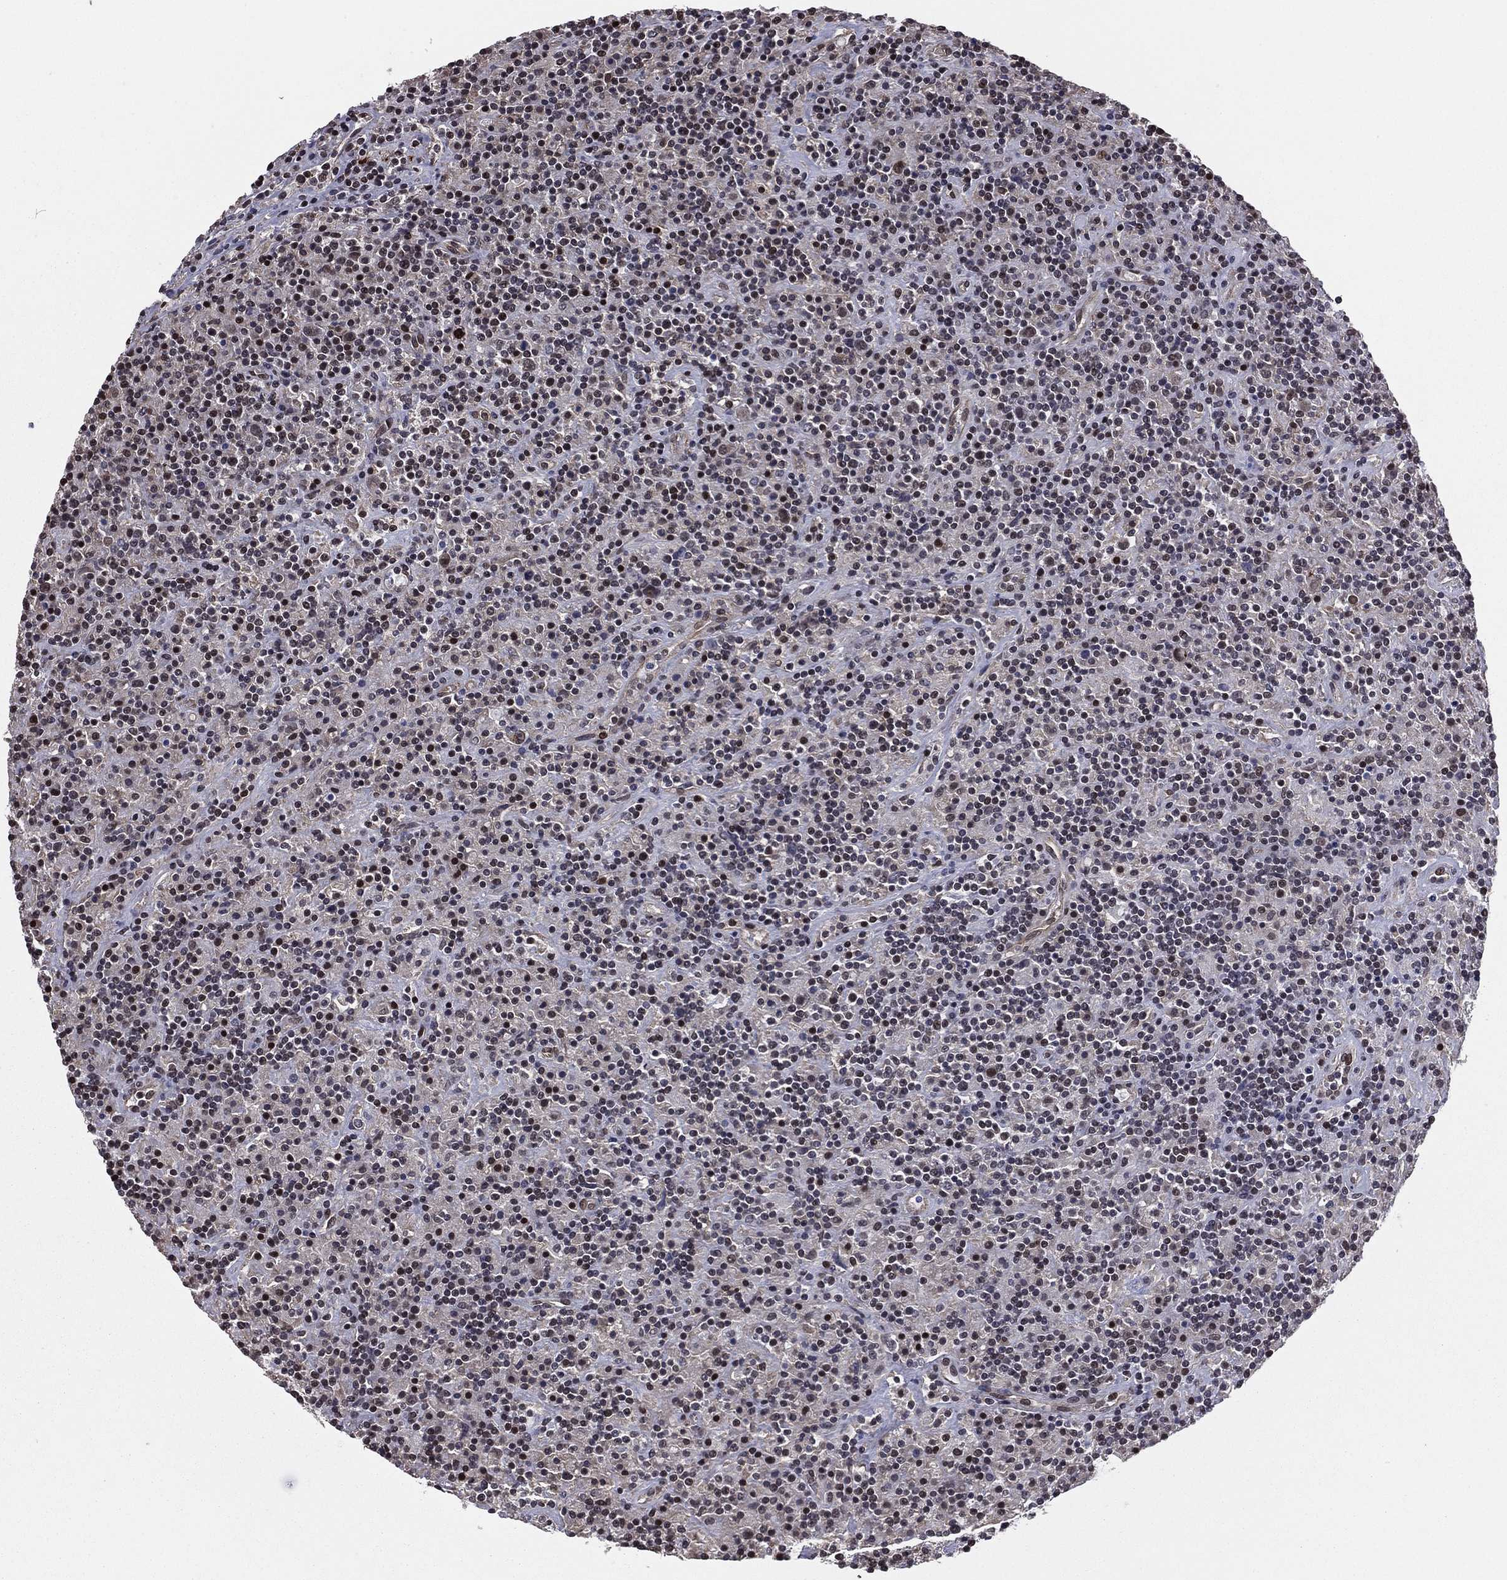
{"staining": {"intensity": "moderate", "quantity": "<25%", "location": "cytoplasmic/membranous"}, "tissue": "lymphoma", "cell_type": "Tumor cells", "image_type": "cancer", "snomed": [{"axis": "morphology", "description": "Hodgkin's disease, NOS"}, {"axis": "topography", "description": "Lymph node"}], "caption": "Immunohistochemistry of human Hodgkin's disease shows low levels of moderate cytoplasmic/membranous positivity in approximately <25% of tumor cells.", "gene": "RARB", "patient": {"sex": "male", "age": 70}}